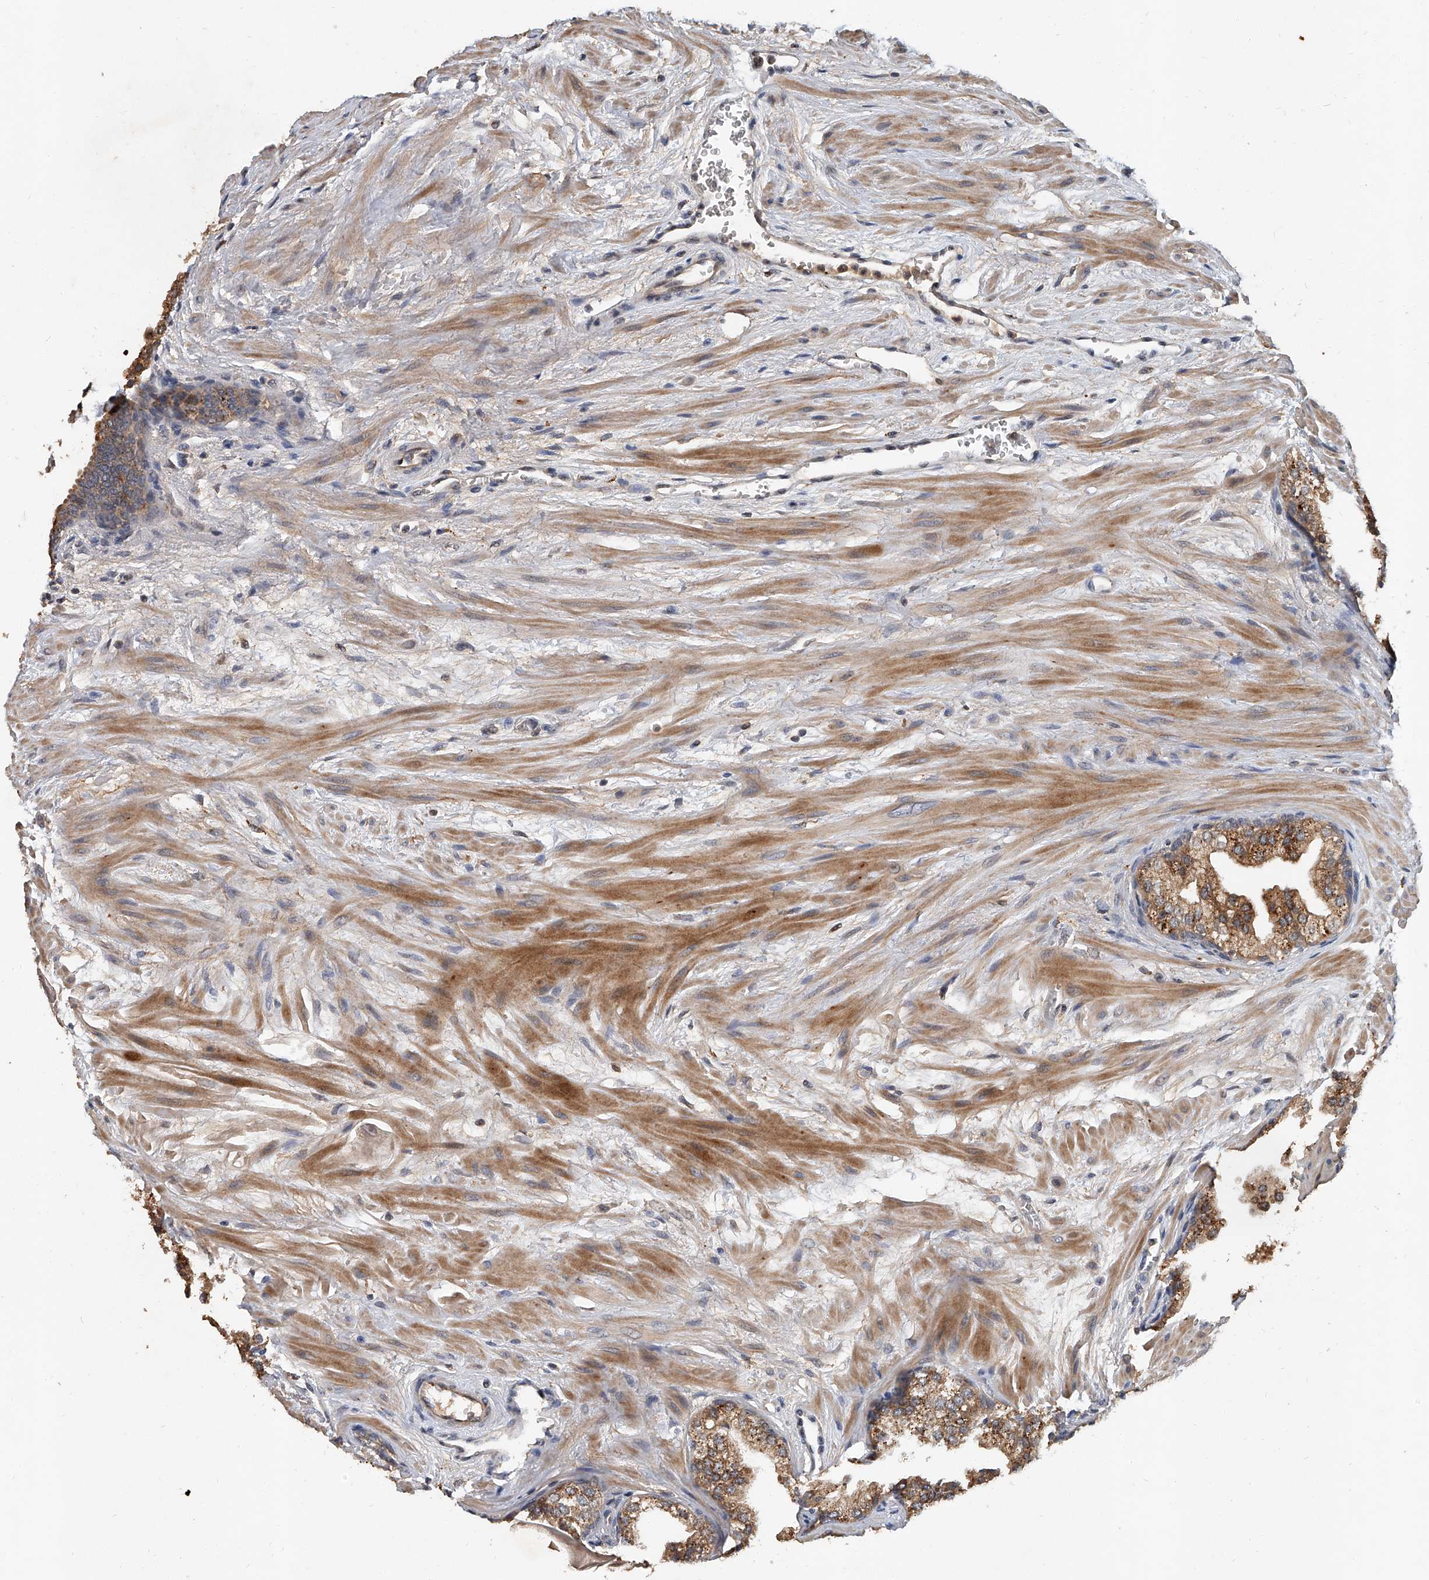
{"staining": {"intensity": "moderate", "quantity": ">75%", "location": "cytoplasmic/membranous"}, "tissue": "prostate", "cell_type": "Glandular cells", "image_type": "normal", "snomed": [{"axis": "morphology", "description": "Normal tissue, NOS"}, {"axis": "topography", "description": "Prostate"}], "caption": "A high-resolution histopathology image shows immunohistochemistry staining of unremarkable prostate, which shows moderate cytoplasmic/membranous positivity in approximately >75% of glandular cells.", "gene": "JAG2", "patient": {"sex": "male", "age": 48}}